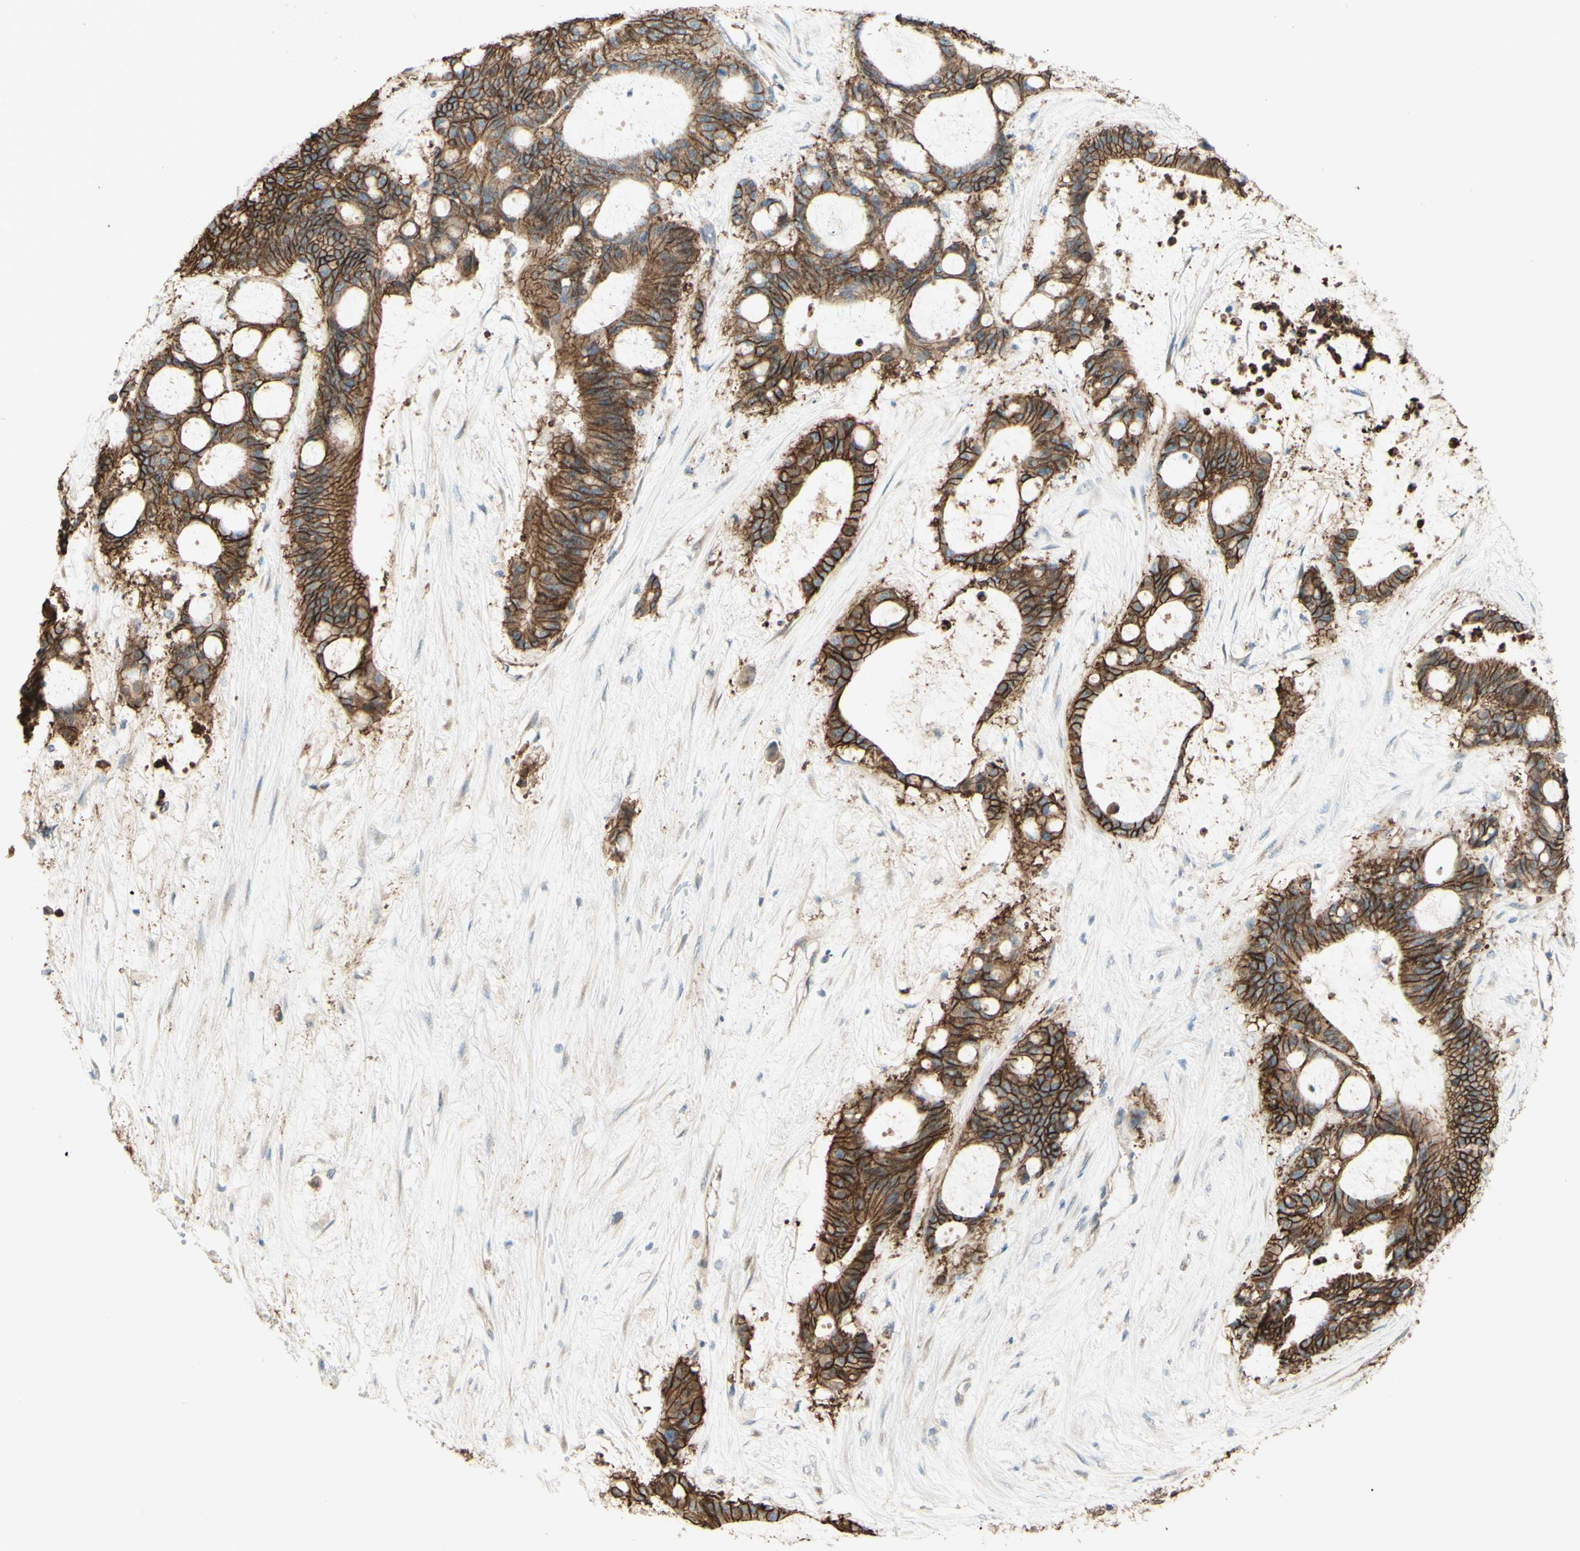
{"staining": {"intensity": "strong", "quantity": ">75%", "location": "cytoplasmic/membranous"}, "tissue": "liver cancer", "cell_type": "Tumor cells", "image_type": "cancer", "snomed": [{"axis": "morphology", "description": "Cholangiocarcinoma"}, {"axis": "topography", "description": "Liver"}], "caption": "A histopathology image of human liver cancer (cholangiocarcinoma) stained for a protein exhibits strong cytoplasmic/membranous brown staining in tumor cells.", "gene": "RNF149", "patient": {"sex": "female", "age": 73}}